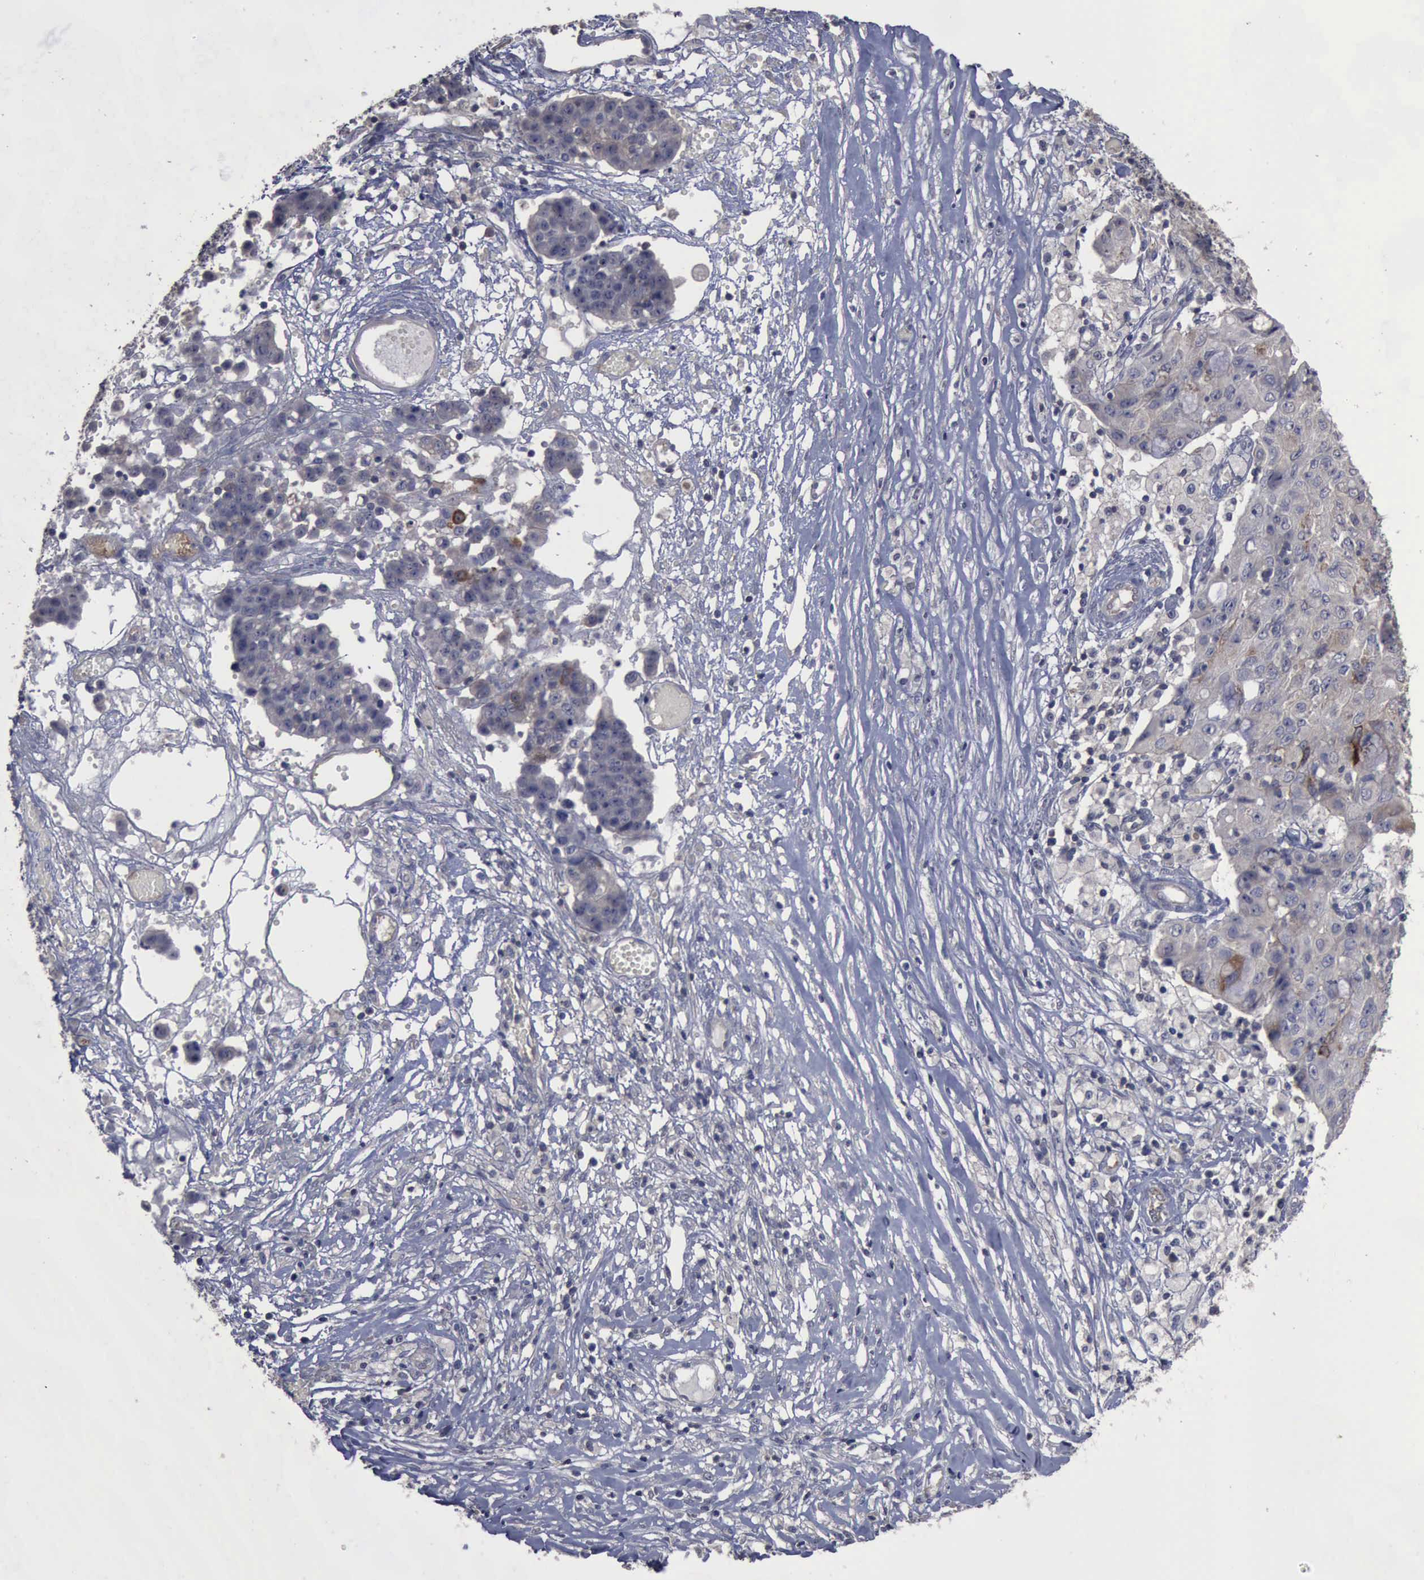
{"staining": {"intensity": "negative", "quantity": "none", "location": "none"}, "tissue": "ovarian cancer", "cell_type": "Tumor cells", "image_type": "cancer", "snomed": [{"axis": "morphology", "description": "Carcinoma, endometroid"}, {"axis": "topography", "description": "Ovary"}], "caption": "Immunohistochemistry micrograph of ovarian cancer stained for a protein (brown), which demonstrates no expression in tumor cells.", "gene": "CRKL", "patient": {"sex": "female", "age": 42}}